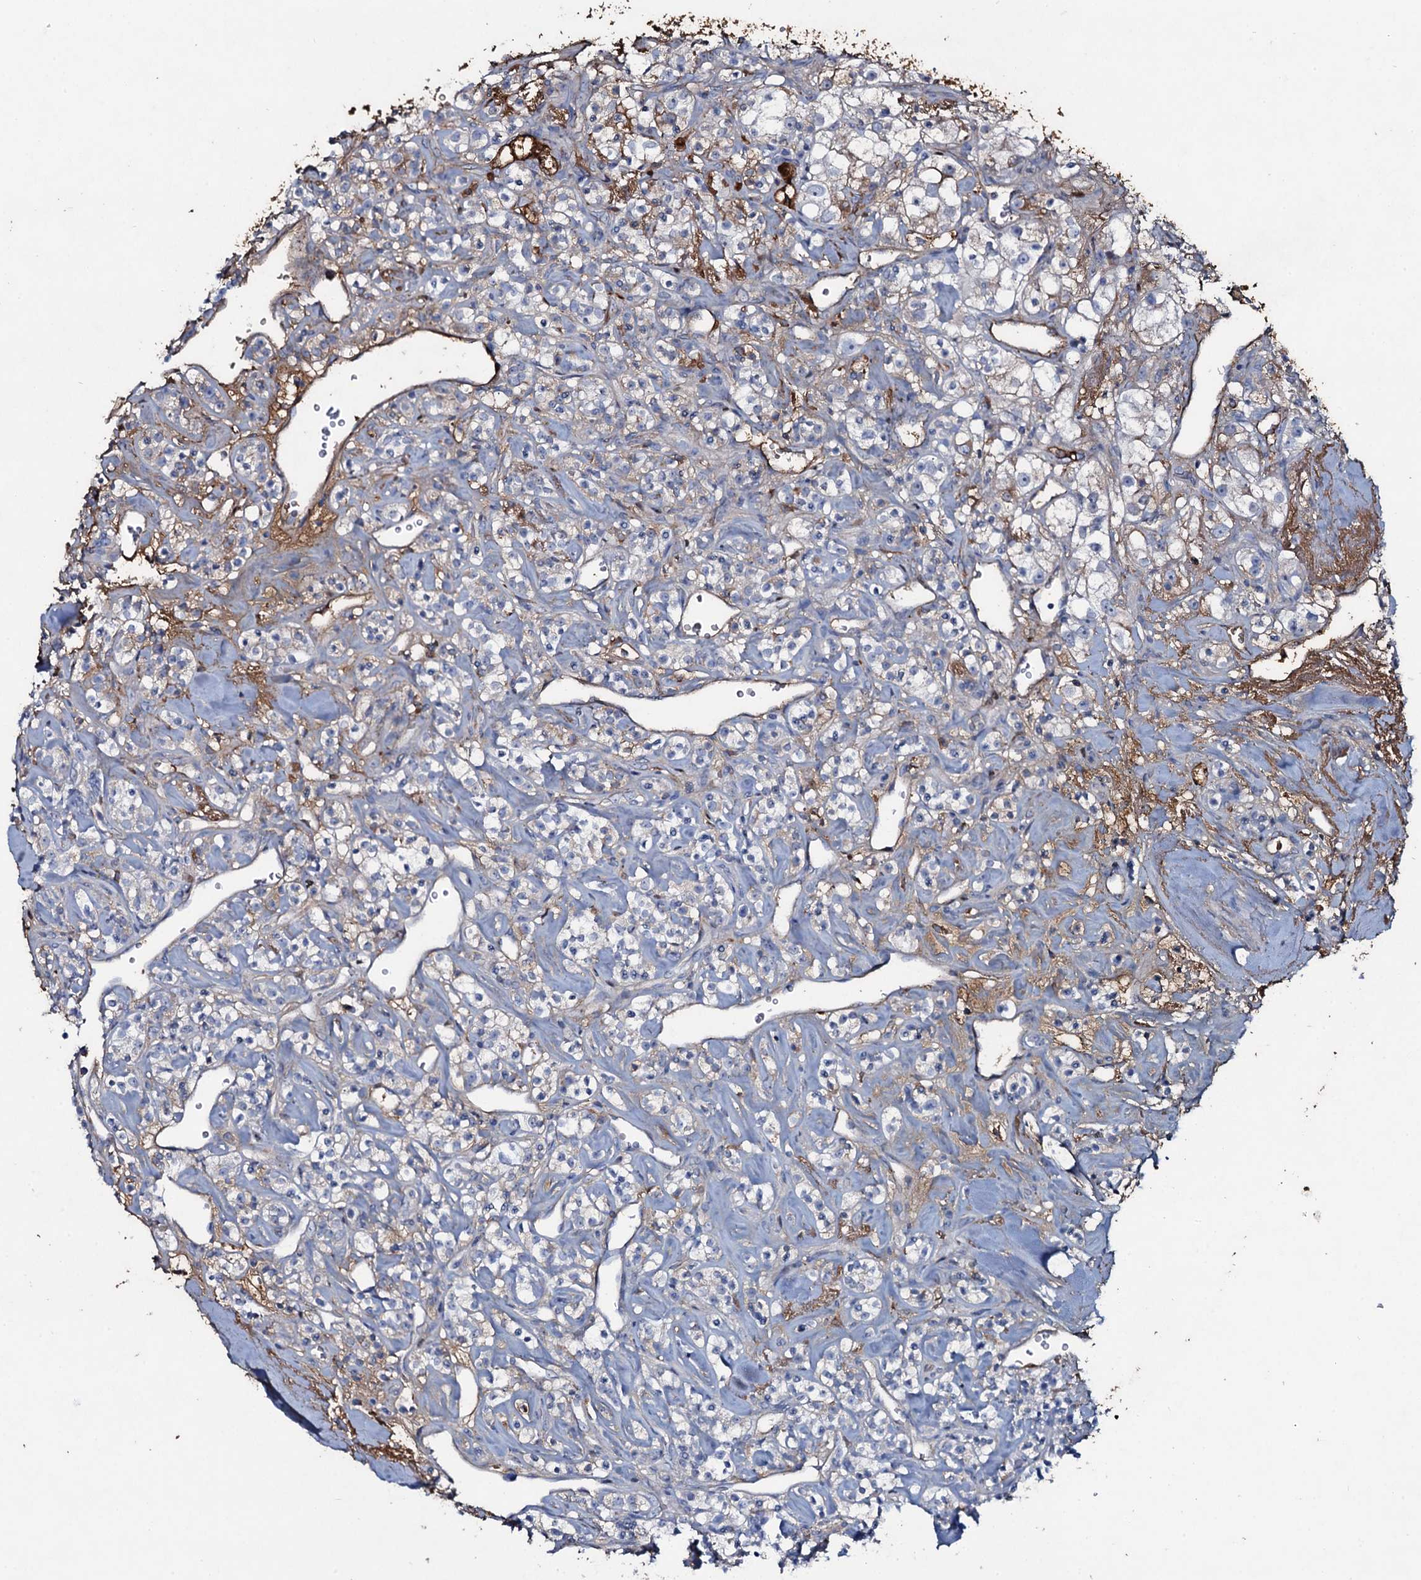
{"staining": {"intensity": "weak", "quantity": "<25%", "location": "cytoplasmic/membranous"}, "tissue": "renal cancer", "cell_type": "Tumor cells", "image_type": "cancer", "snomed": [{"axis": "morphology", "description": "Adenocarcinoma, NOS"}, {"axis": "topography", "description": "Kidney"}], "caption": "The immunohistochemistry histopathology image has no significant expression in tumor cells of renal cancer tissue.", "gene": "EDN1", "patient": {"sex": "male", "age": 77}}